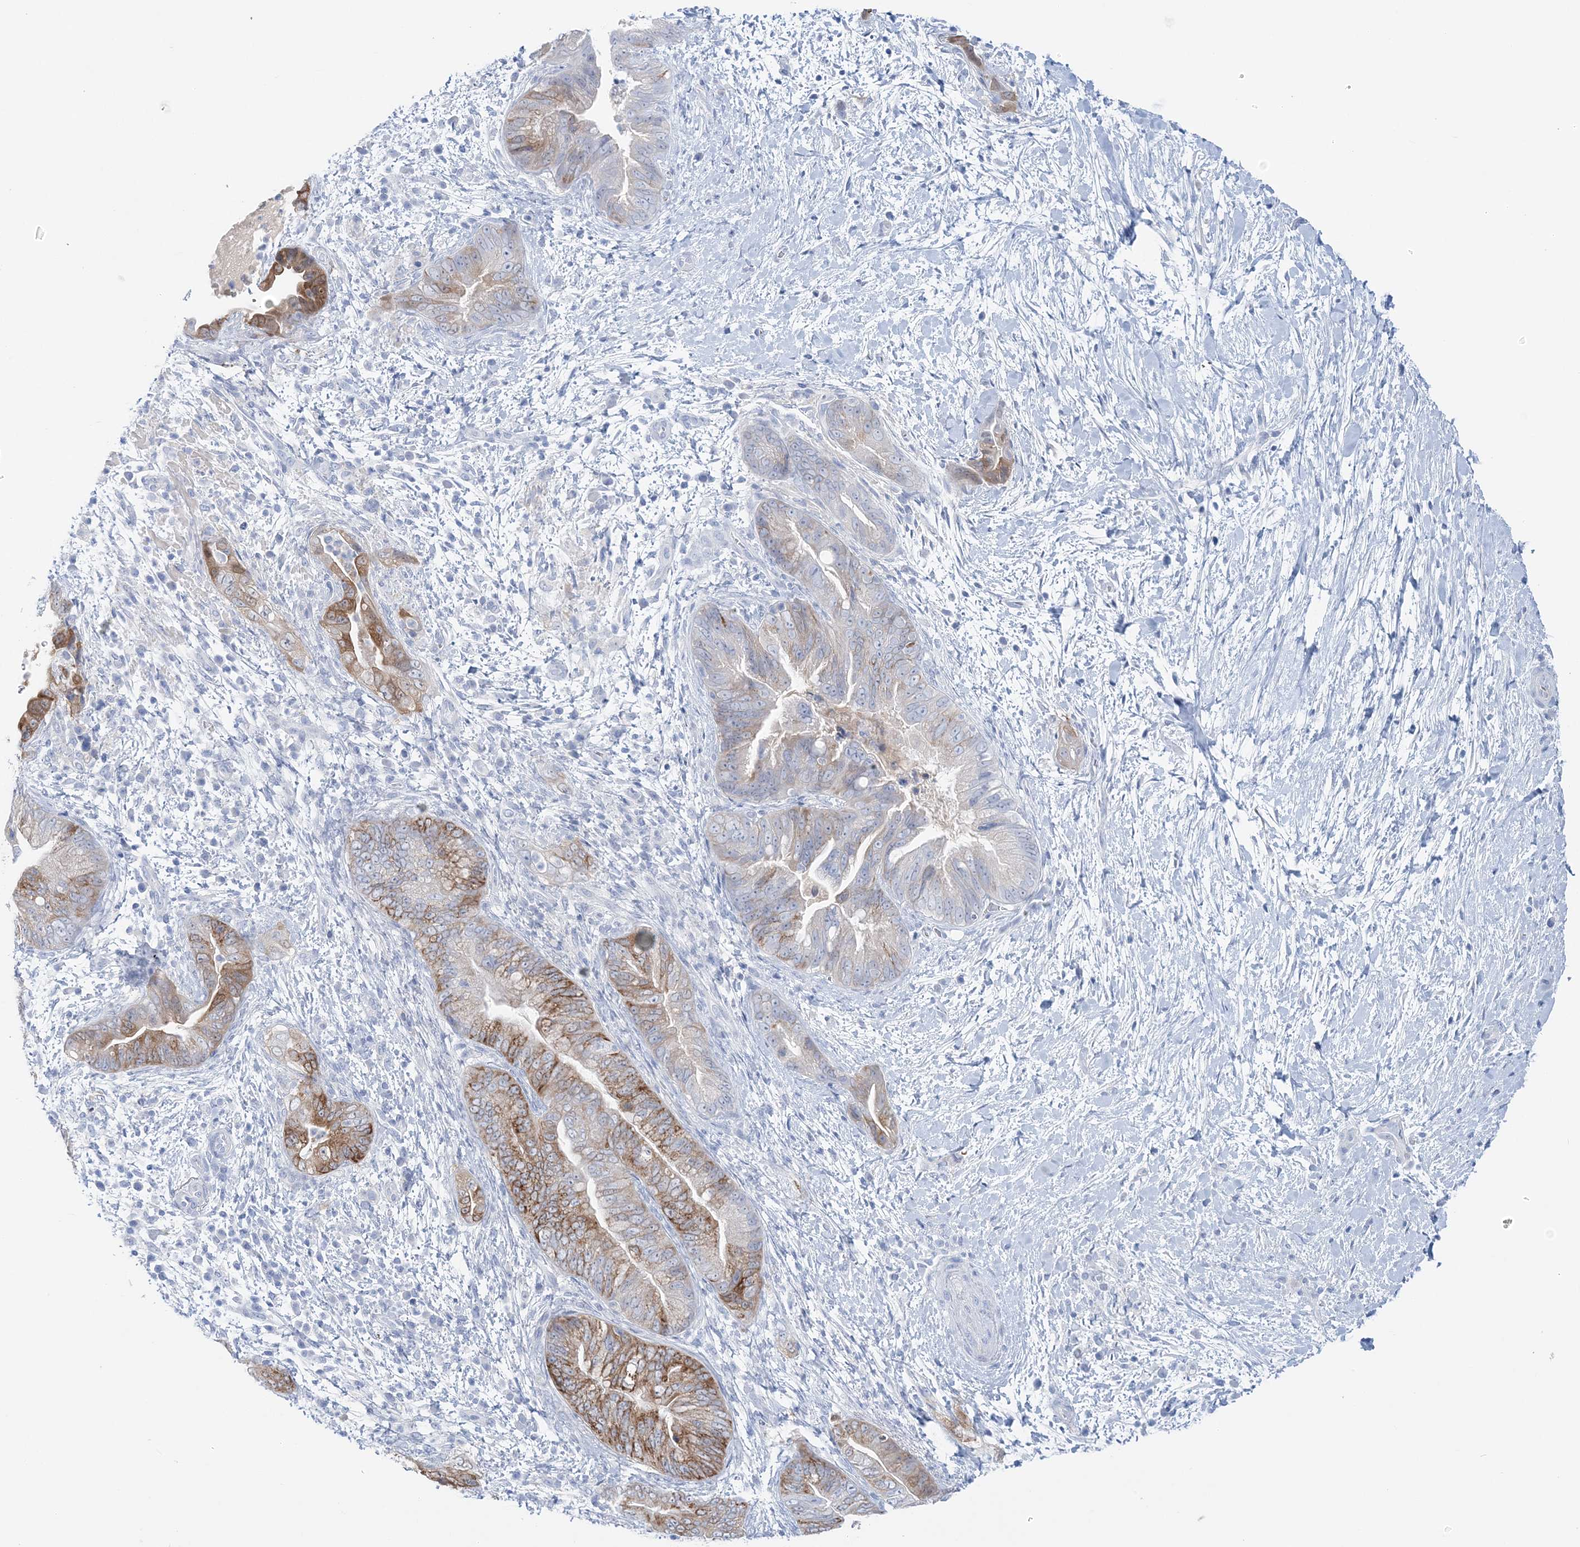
{"staining": {"intensity": "moderate", "quantity": "25%-75%", "location": "cytoplasmic/membranous"}, "tissue": "pancreatic cancer", "cell_type": "Tumor cells", "image_type": "cancer", "snomed": [{"axis": "morphology", "description": "Adenocarcinoma, NOS"}, {"axis": "topography", "description": "Pancreas"}], "caption": "Brown immunohistochemical staining in human pancreatic adenocarcinoma shows moderate cytoplasmic/membranous expression in about 25%-75% of tumor cells. (DAB IHC, brown staining for protein, blue staining for nuclei).", "gene": "HMGCS1", "patient": {"sex": "male", "age": 75}}